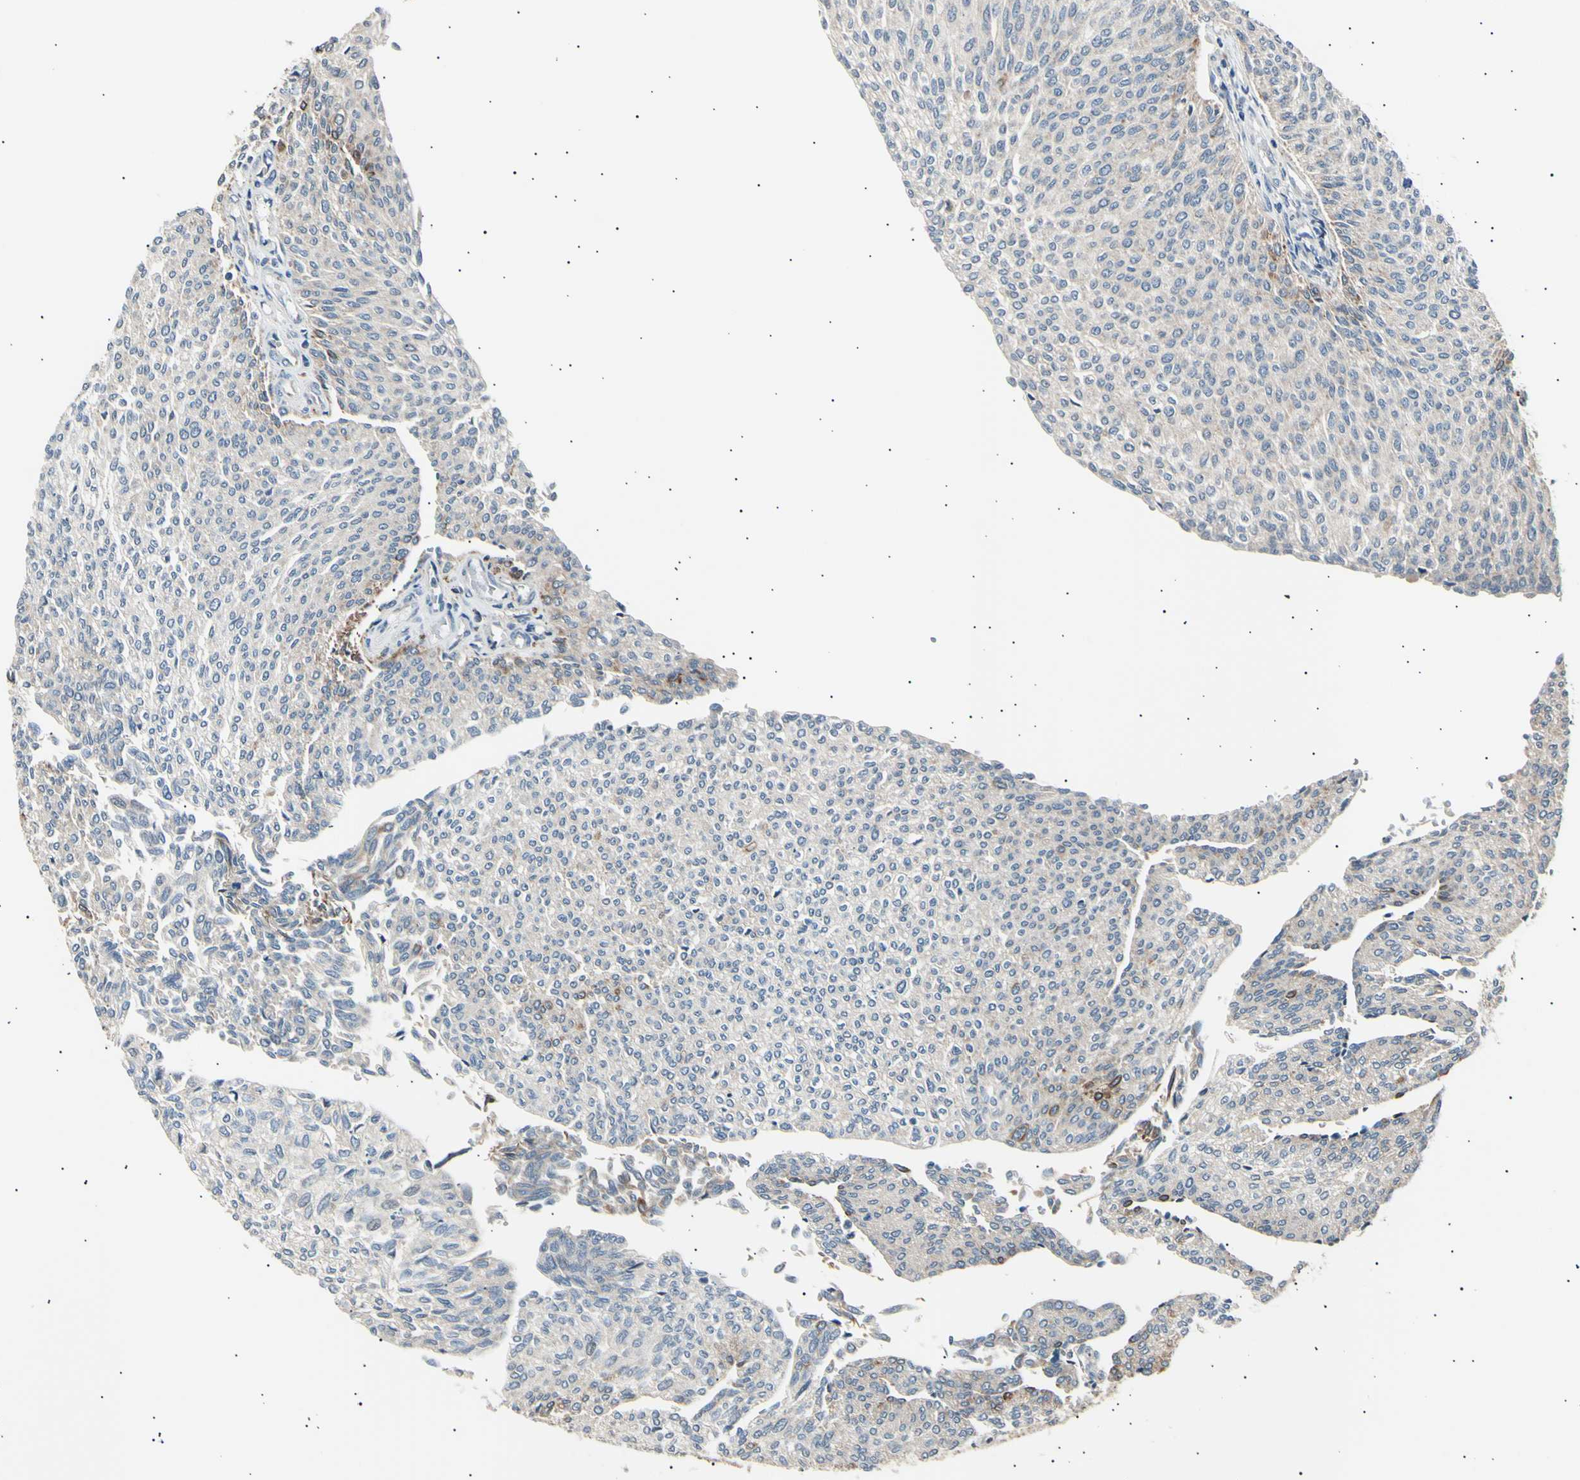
{"staining": {"intensity": "weak", "quantity": ">75%", "location": "cytoplasmic/membranous"}, "tissue": "urothelial cancer", "cell_type": "Tumor cells", "image_type": "cancer", "snomed": [{"axis": "morphology", "description": "Urothelial carcinoma, Low grade"}, {"axis": "topography", "description": "Urinary bladder"}], "caption": "A high-resolution histopathology image shows IHC staining of low-grade urothelial carcinoma, which exhibits weak cytoplasmic/membranous positivity in about >75% of tumor cells.", "gene": "ITGA6", "patient": {"sex": "female", "age": 79}}